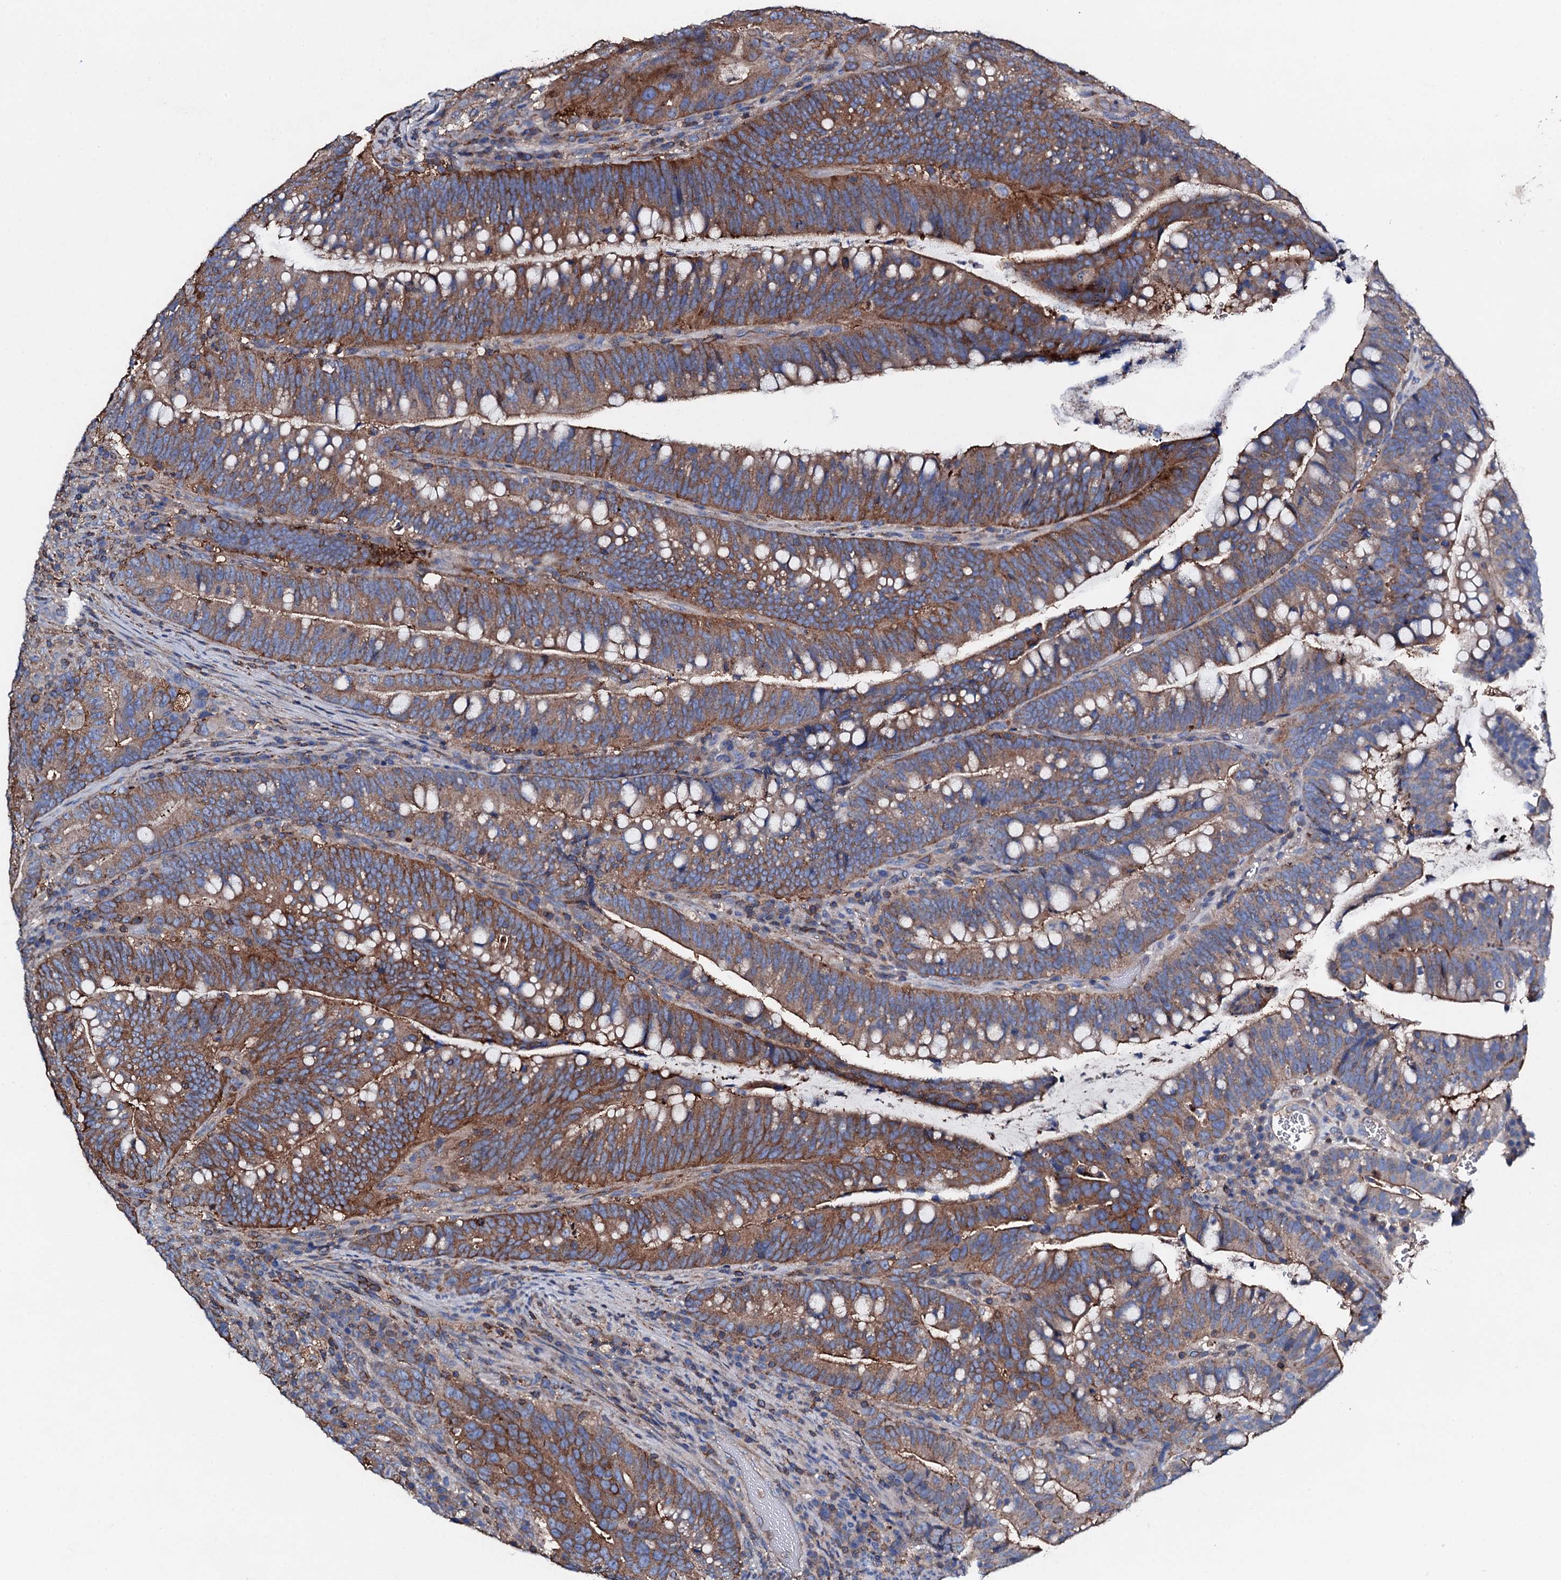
{"staining": {"intensity": "moderate", "quantity": "25%-75%", "location": "cytoplasmic/membranous"}, "tissue": "colorectal cancer", "cell_type": "Tumor cells", "image_type": "cancer", "snomed": [{"axis": "morphology", "description": "Adenocarcinoma, NOS"}, {"axis": "topography", "description": "Colon"}], "caption": "Immunohistochemistry (DAB (3,3'-diaminobenzidine)) staining of human colorectal cancer exhibits moderate cytoplasmic/membranous protein positivity in approximately 25%-75% of tumor cells.", "gene": "MS4A4E", "patient": {"sex": "female", "age": 66}}